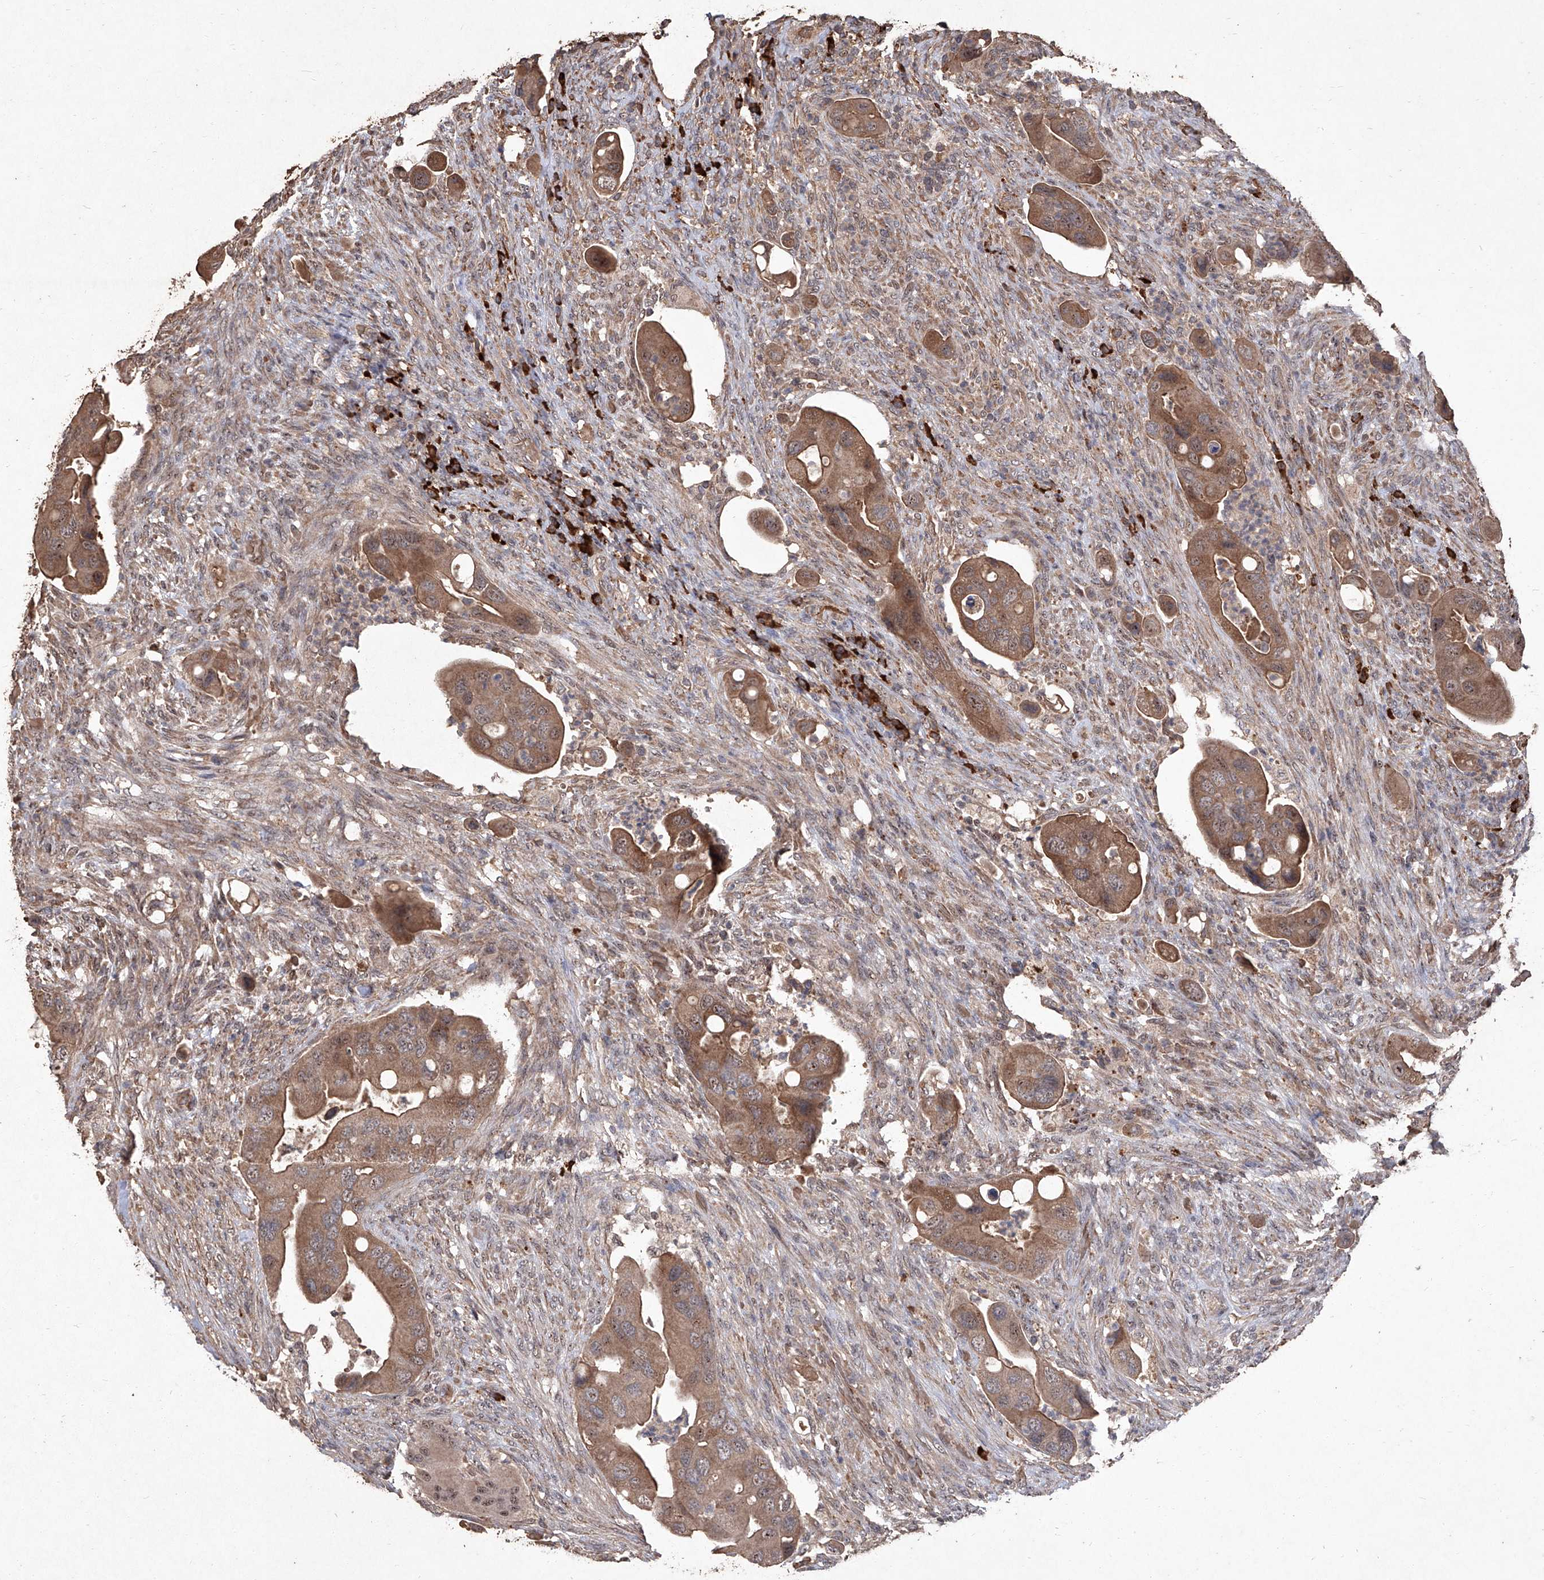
{"staining": {"intensity": "moderate", "quantity": ">75%", "location": "cytoplasmic/membranous,nuclear"}, "tissue": "colorectal cancer", "cell_type": "Tumor cells", "image_type": "cancer", "snomed": [{"axis": "morphology", "description": "Adenocarcinoma, NOS"}, {"axis": "topography", "description": "Rectum"}], "caption": "Human adenocarcinoma (colorectal) stained with a brown dye demonstrates moderate cytoplasmic/membranous and nuclear positive staining in about >75% of tumor cells.", "gene": "EML1", "patient": {"sex": "female", "age": 57}}